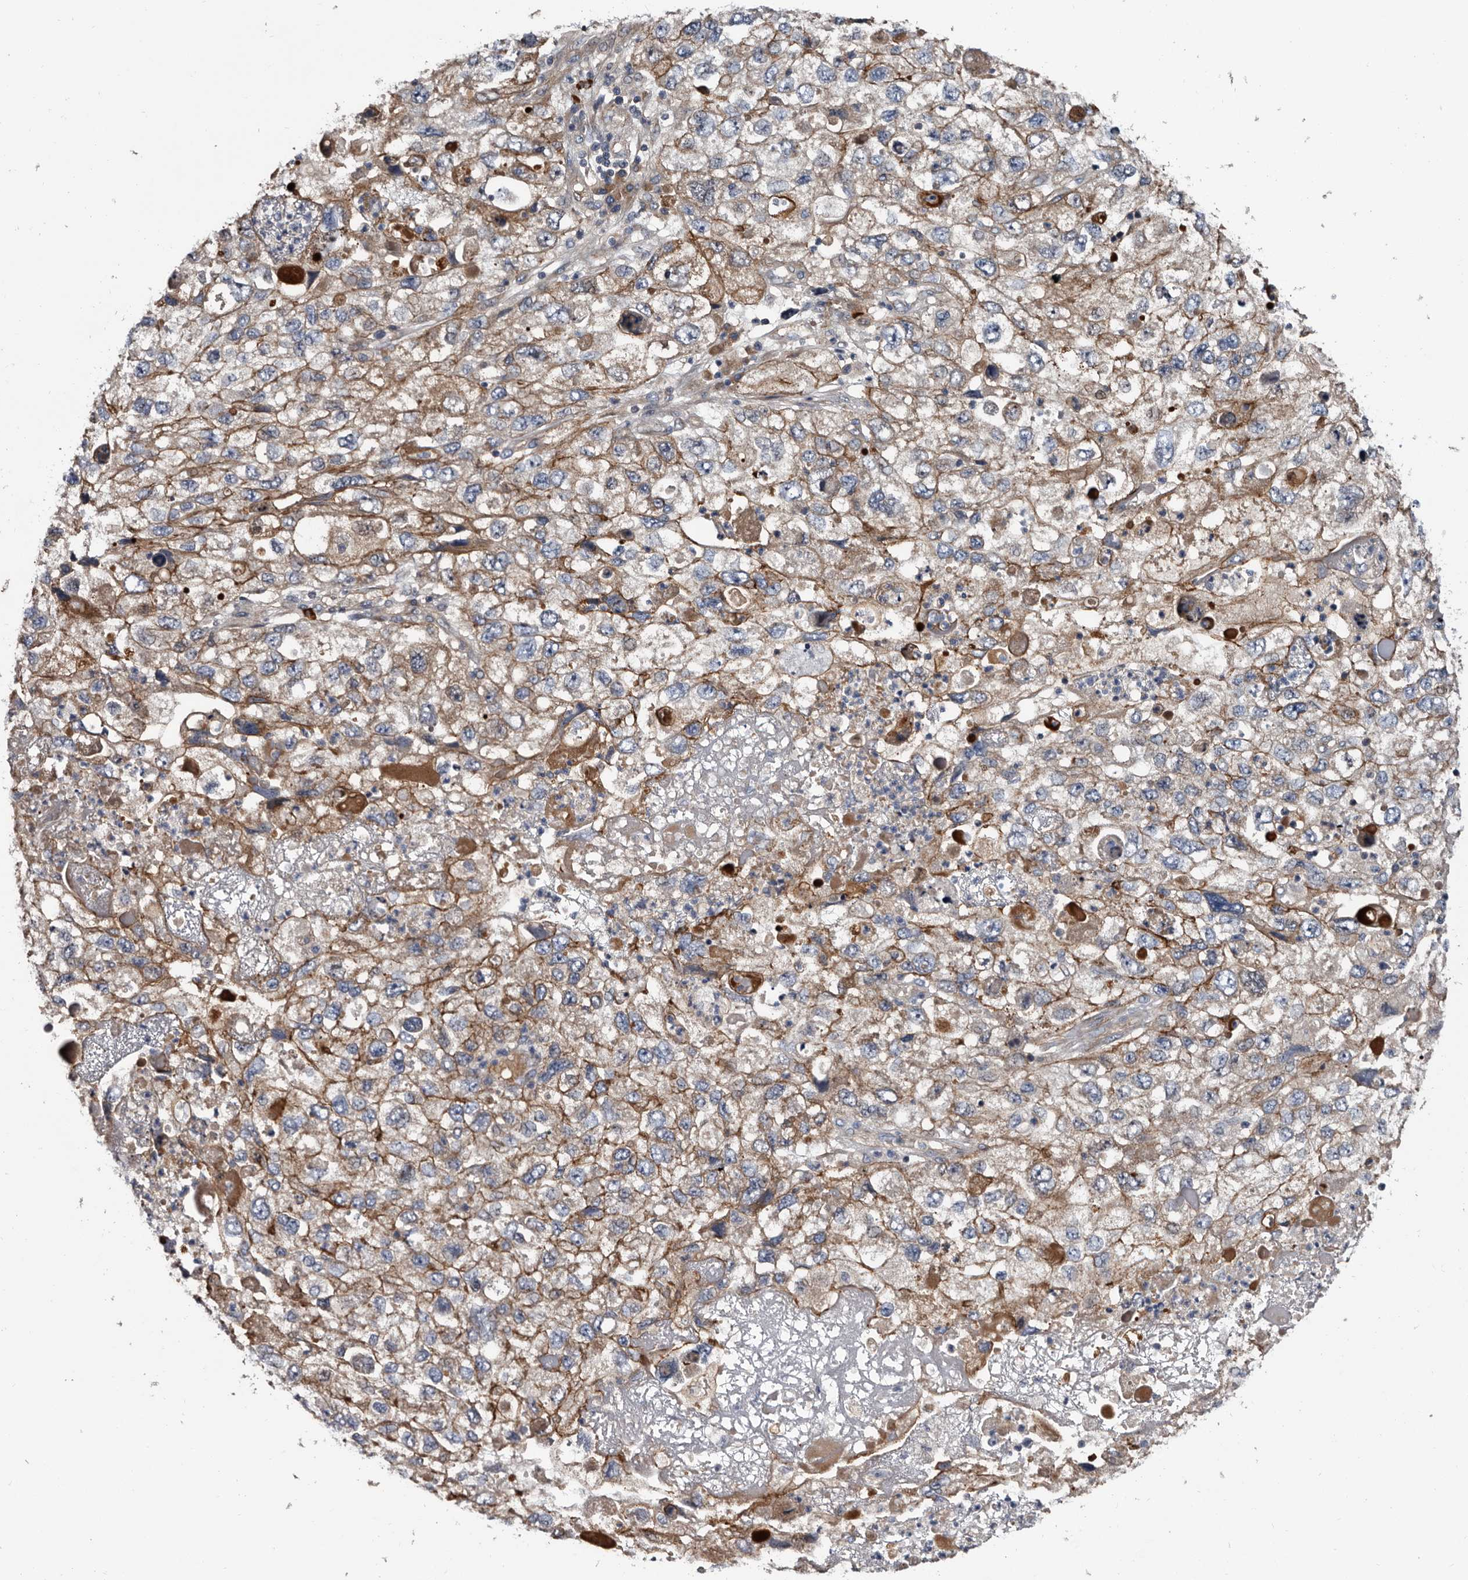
{"staining": {"intensity": "moderate", "quantity": ">75%", "location": "cytoplasmic/membranous"}, "tissue": "endometrial cancer", "cell_type": "Tumor cells", "image_type": "cancer", "snomed": [{"axis": "morphology", "description": "Adenocarcinoma, NOS"}, {"axis": "topography", "description": "Endometrium"}], "caption": "Endometrial cancer was stained to show a protein in brown. There is medium levels of moderate cytoplasmic/membranous positivity in about >75% of tumor cells.", "gene": "TSPAN17", "patient": {"sex": "female", "age": 49}}